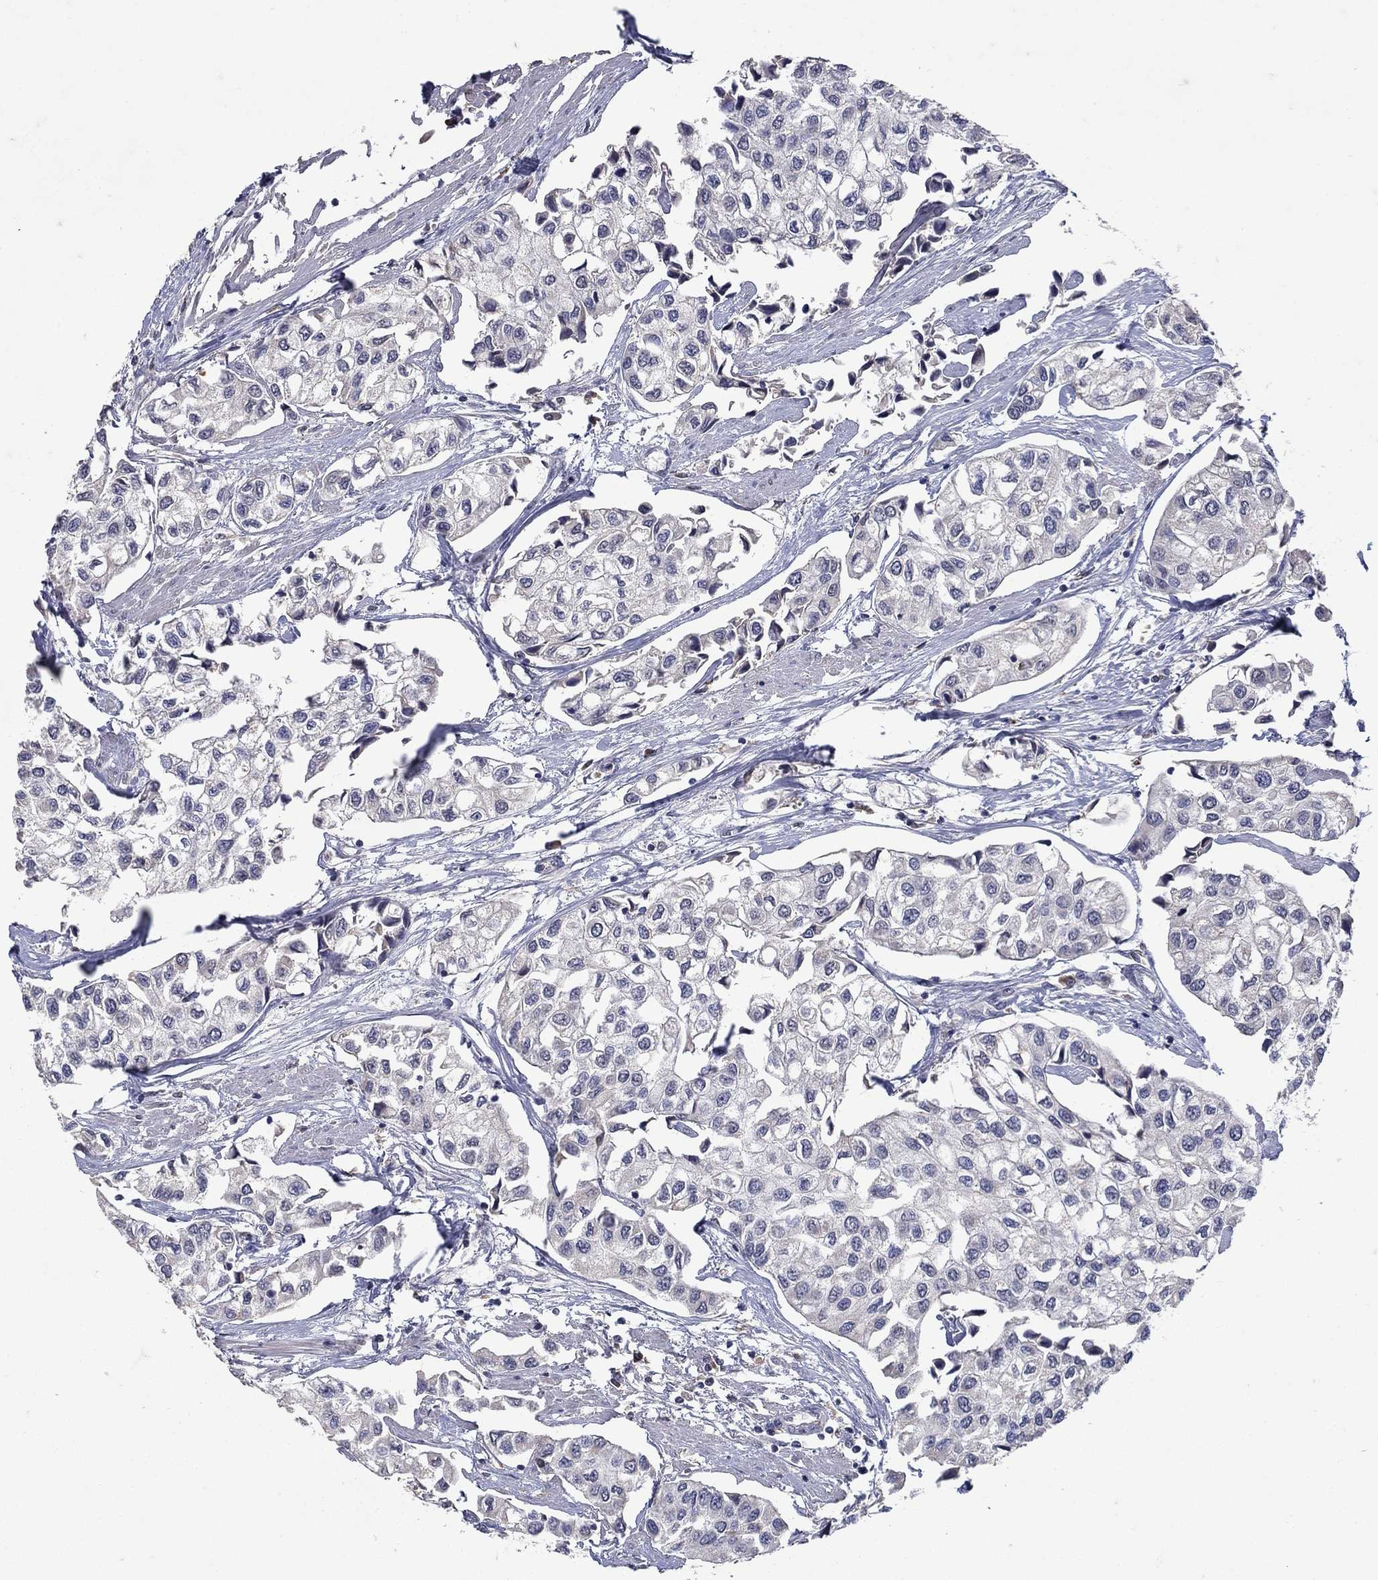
{"staining": {"intensity": "negative", "quantity": "none", "location": "none"}, "tissue": "urothelial cancer", "cell_type": "Tumor cells", "image_type": "cancer", "snomed": [{"axis": "morphology", "description": "Urothelial carcinoma, High grade"}, {"axis": "topography", "description": "Urinary bladder"}], "caption": "This is an immunohistochemistry (IHC) image of urothelial carcinoma (high-grade). There is no staining in tumor cells.", "gene": "NPC2", "patient": {"sex": "male", "age": 73}}